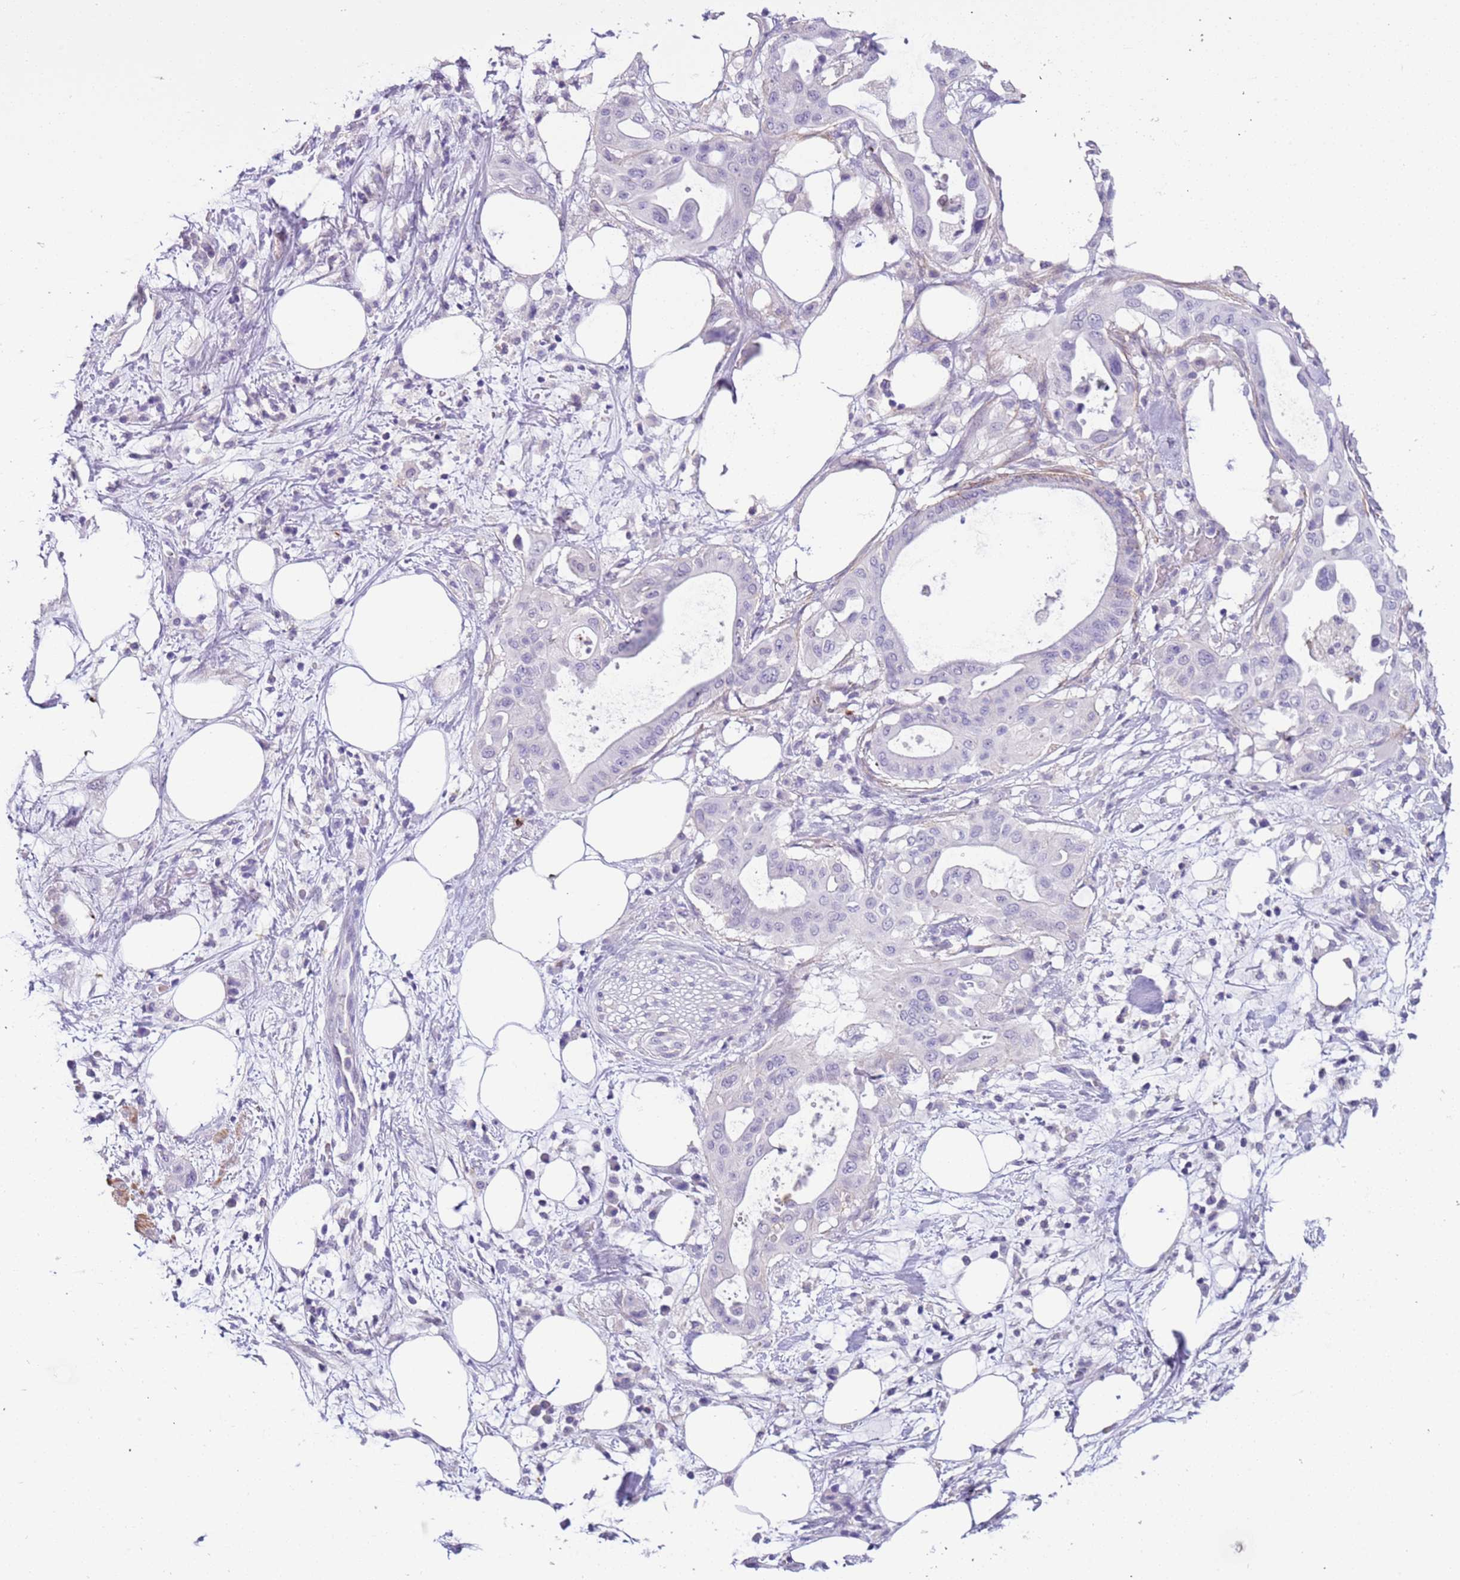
{"staining": {"intensity": "negative", "quantity": "none", "location": "none"}, "tissue": "pancreatic cancer", "cell_type": "Tumor cells", "image_type": "cancer", "snomed": [{"axis": "morphology", "description": "Adenocarcinoma, NOS"}, {"axis": "topography", "description": "Pancreas"}], "caption": "Immunohistochemical staining of pancreatic cancer (adenocarcinoma) demonstrates no significant positivity in tumor cells.", "gene": "PCGF2", "patient": {"sex": "male", "age": 68}}